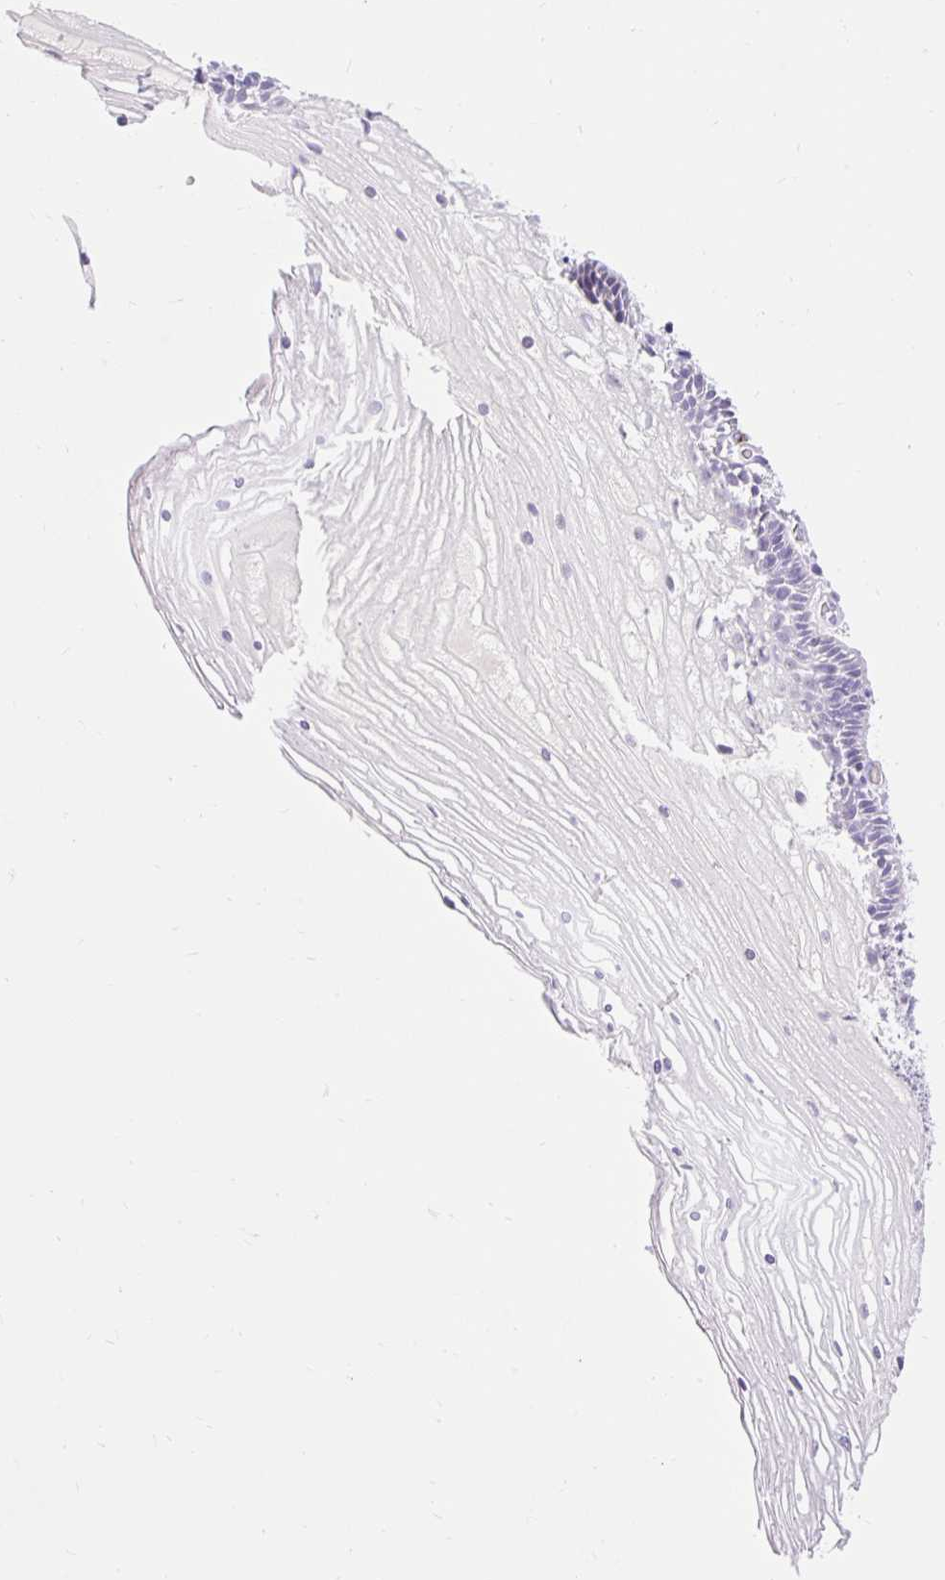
{"staining": {"intensity": "negative", "quantity": "none", "location": "none"}, "tissue": "cervix", "cell_type": "Glandular cells", "image_type": "normal", "snomed": [{"axis": "morphology", "description": "Normal tissue, NOS"}, {"axis": "topography", "description": "Cervix"}], "caption": "Glandular cells are negative for protein expression in normal human cervix. (Stains: DAB (3,3'-diaminobenzidine) IHC with hematoxylin counter stain, Microscopy: brightfield microscopy at high magnification).", "gene": "SIGLEC1", "patient": {"sex": "female", "age": 36}}